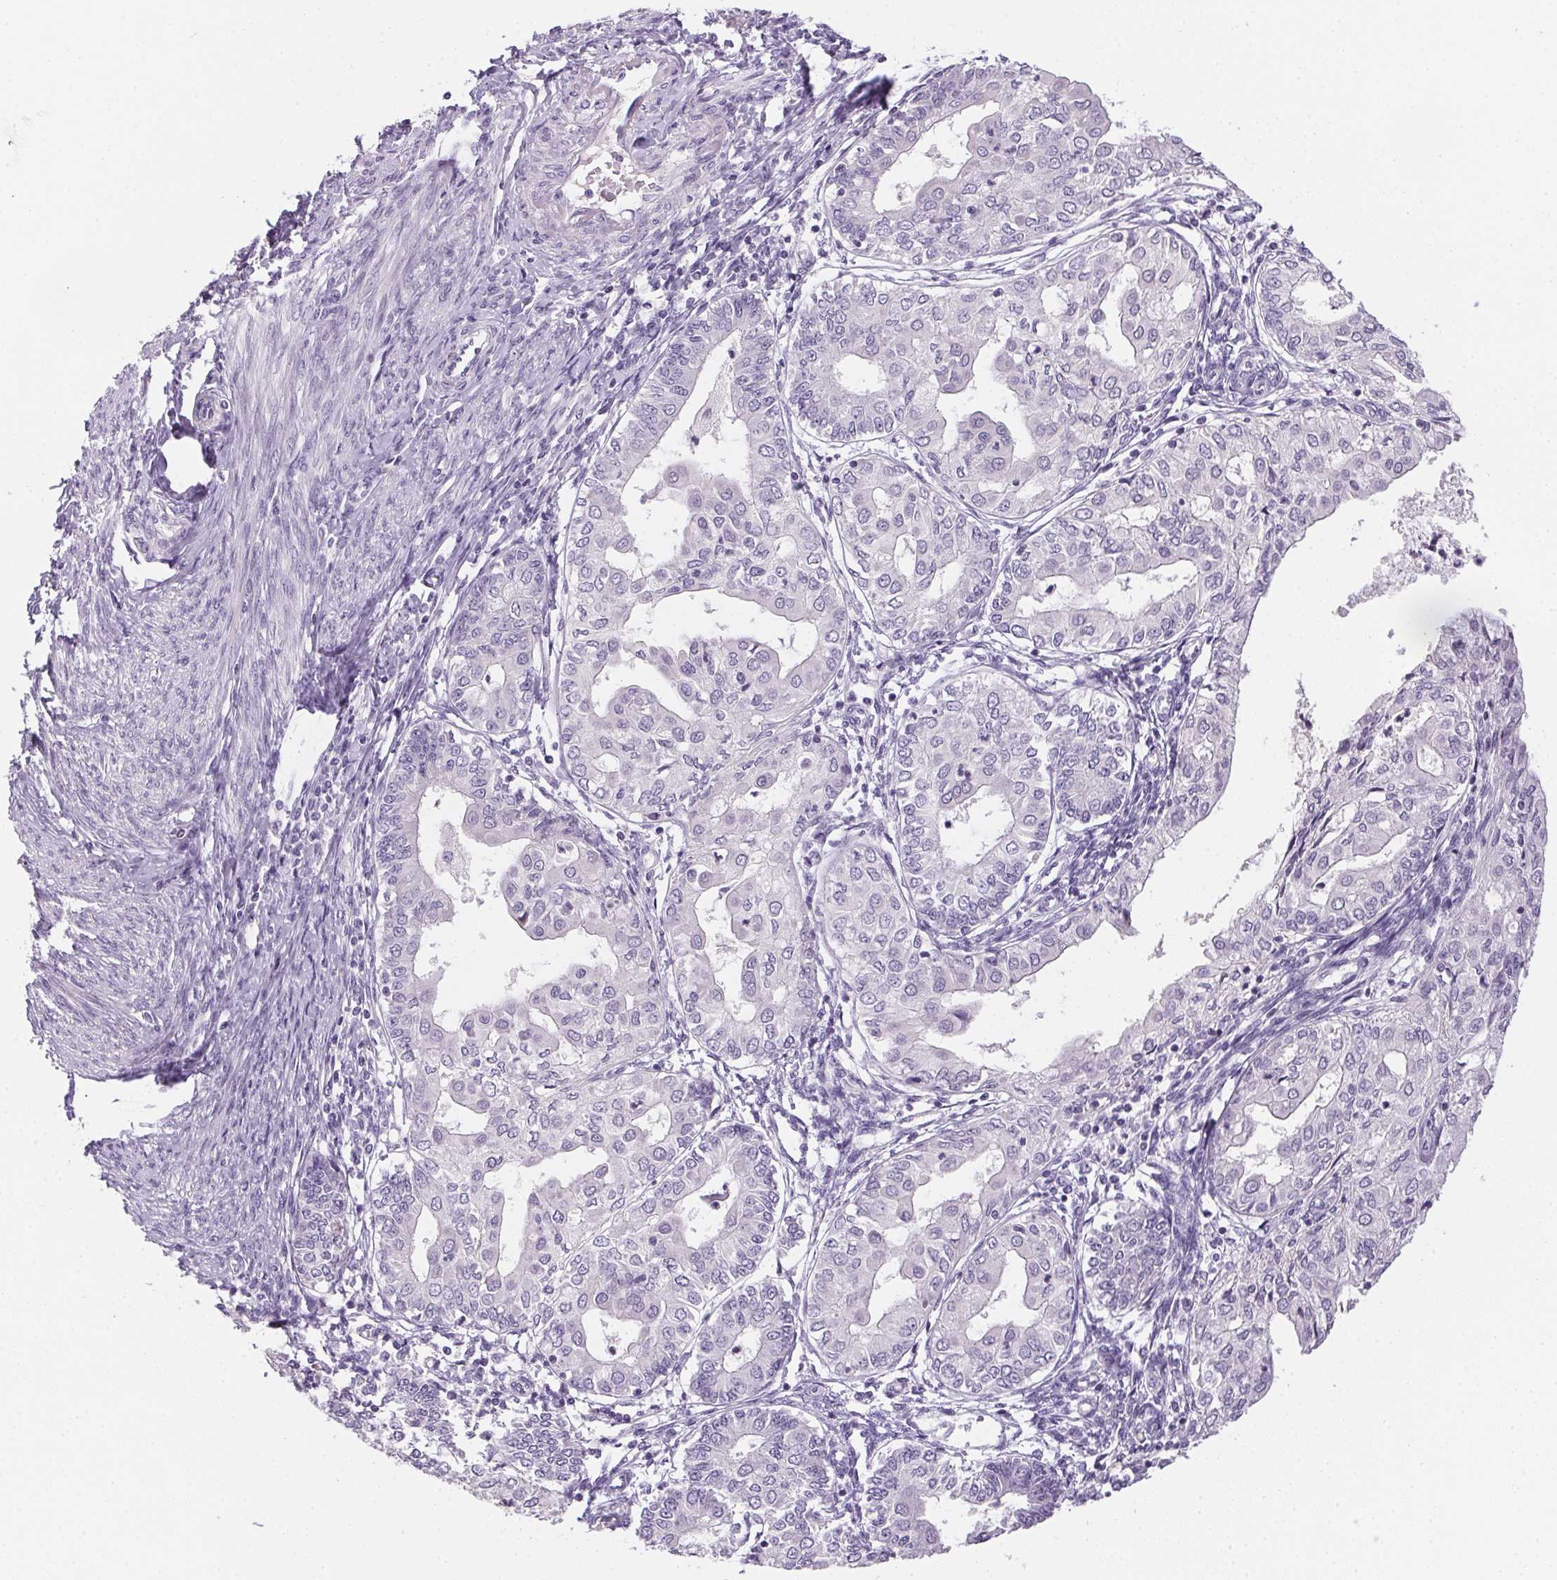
{"staining": {"intensity": "negative", "quantity": "none", "location": "none"}, "tissue": "endometrial cancer", "cell_type": "Tumor cells", "image_type": "cancer", "snomed": [{"axis": "morphology", "description": "Adenocarcinoma, NOS"}, {"axis": "topography", "description": "Endometrium"}], "caption": "This photomicrograph is of adenocarcinoma (endometrial) stained with IHC to label a protein in brown with the nuclei are counter-stained blue. There is no positivity in tumor cells.", "gene": "GSDMC", "patient": {"sex": "female", "age": 68}}